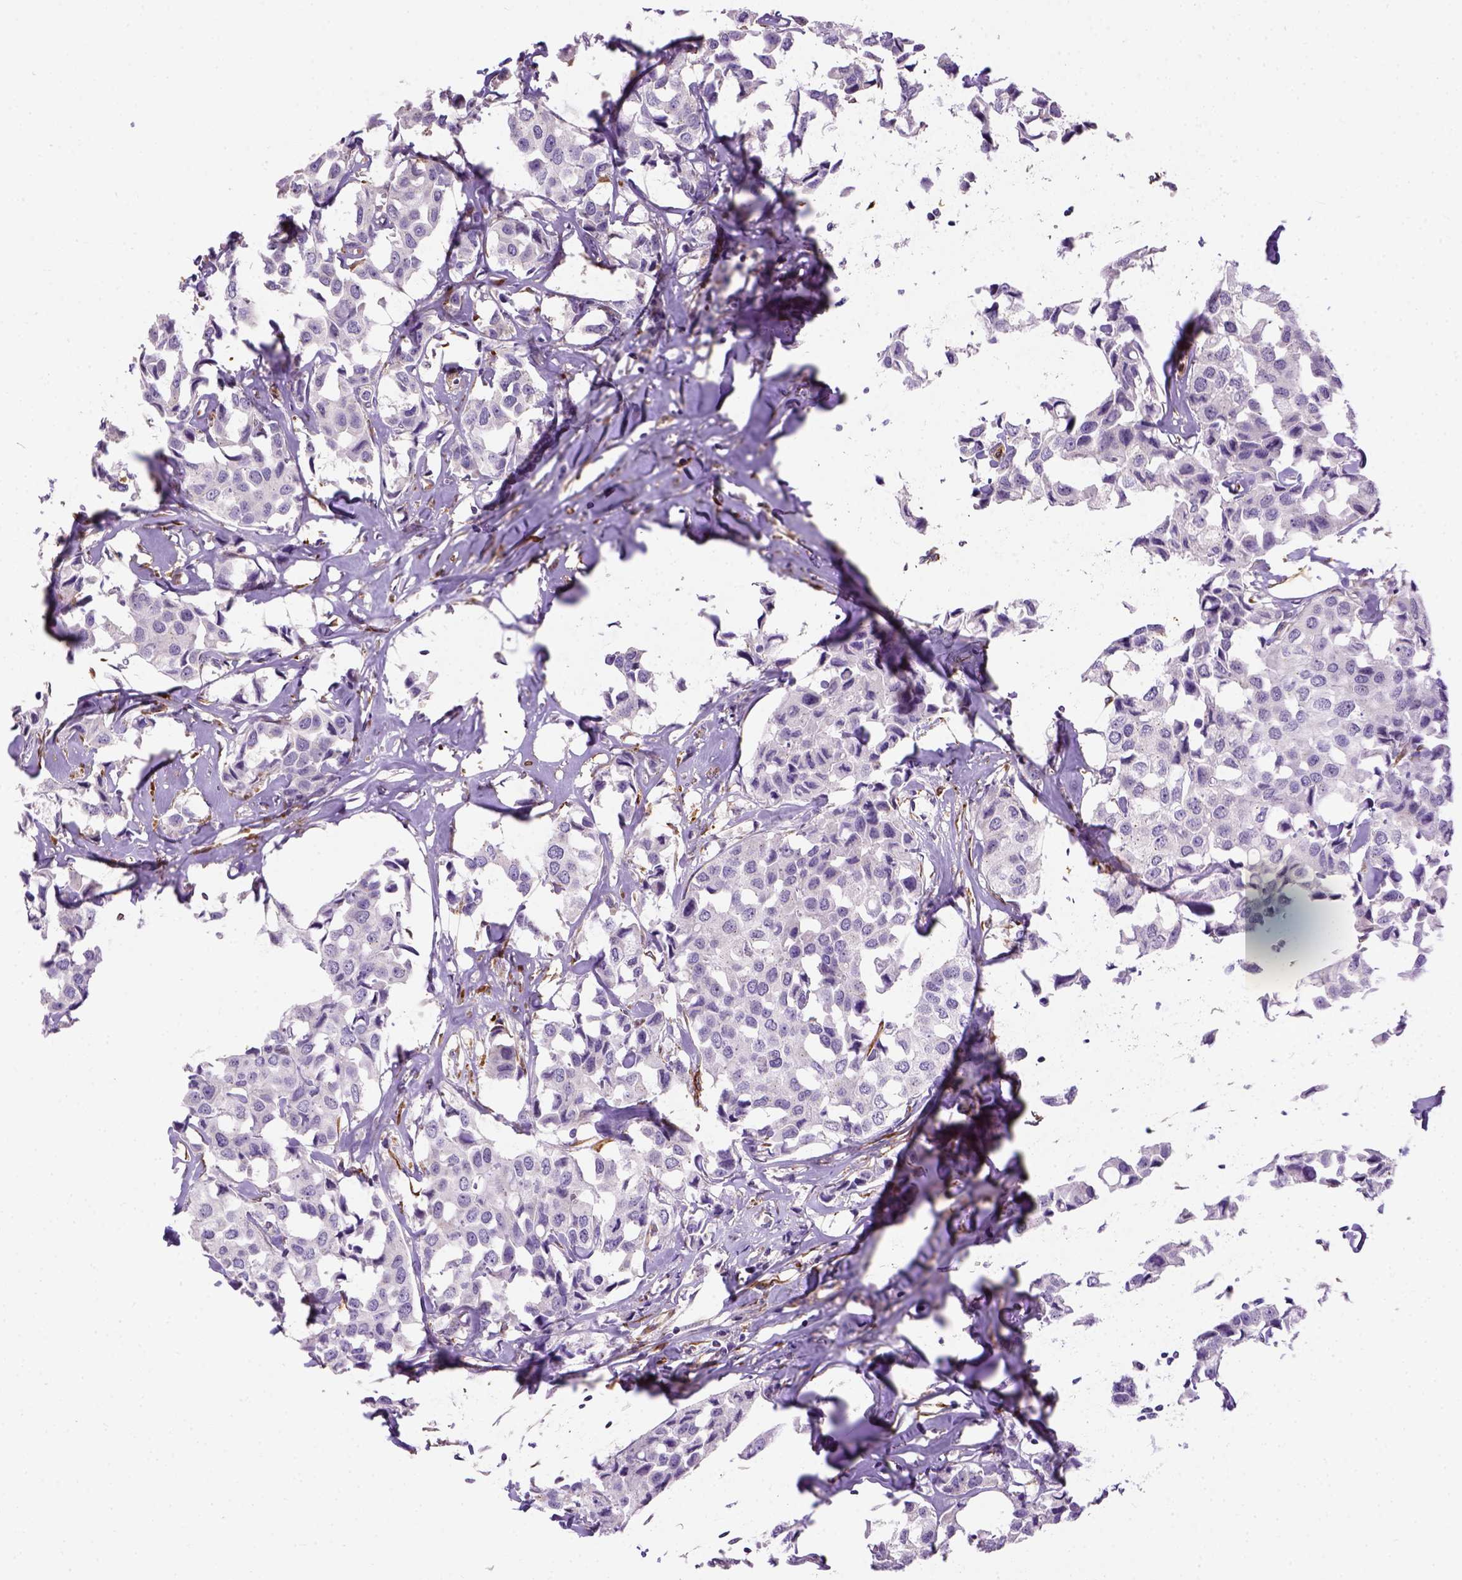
{"staining": {"intensity": "negative", "quantity": "none", "location": "none"}, "tissue": "breast cancer", "cell_type": "Tumor cells", "image_type": "cancer", "snomed": [{"axis": "morphology", "description": "Duct carcinoma"}, {"axis": "topography", "description": "Breast"}], "caption": "The image exhibits no staining of tumor cells in breast cancer.", "gene": "KAZN", "patient": {"sex": "female", "age": 80}}